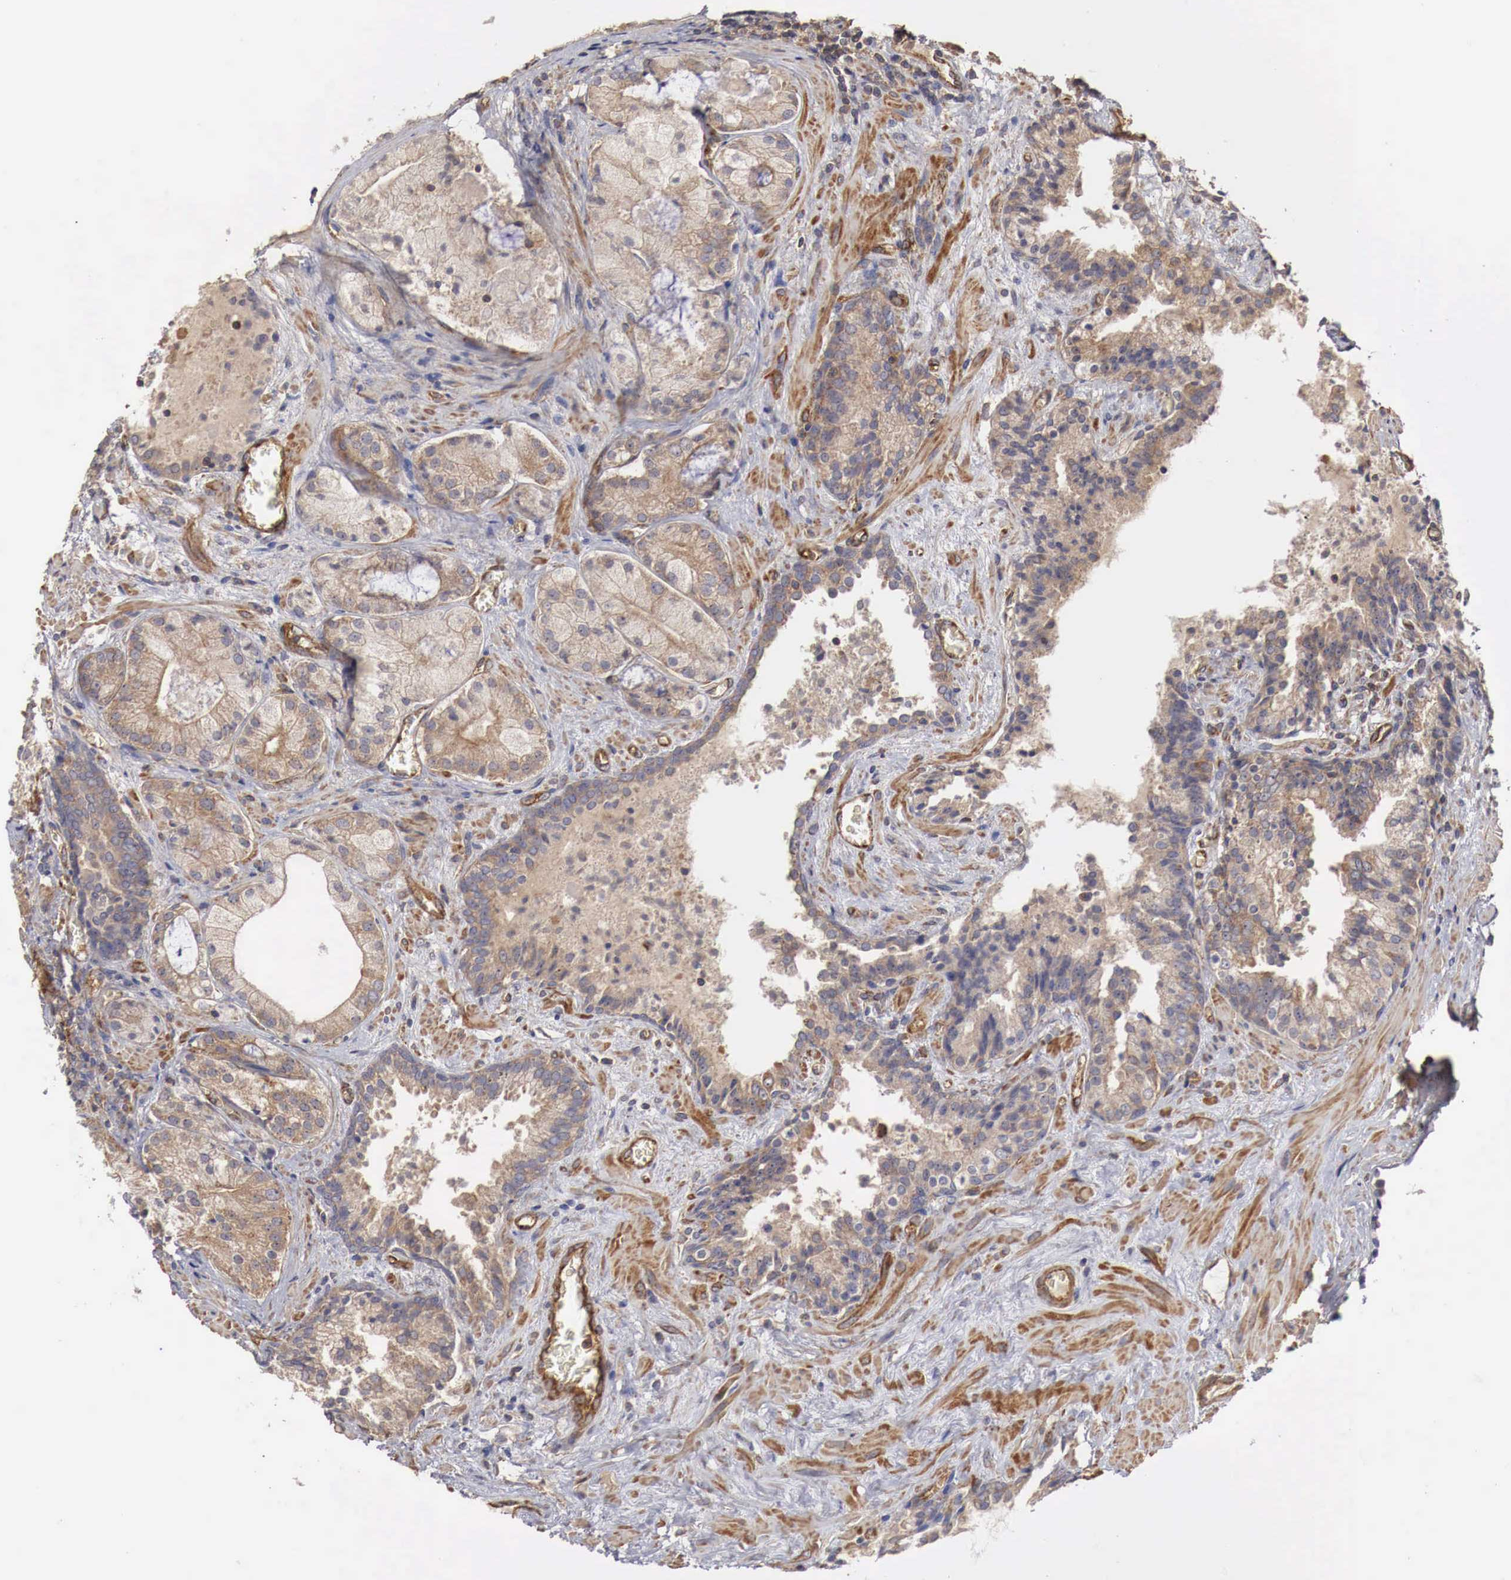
{"staining": {"intensity": "moderate", "quantity": ">75%", "location": "cytoplasmic/membranous"}, "tissue": "prostate cancer", "cell_type": "Tumor cells", "image_type": "cancer", "snomed": [{"axis": "morphology", "description": "Adenocarcinoma, Medium grade"}, {"axis": "topography", "description": "Prostate"}], "caption": "Moderate cytoplasmic/membranous protein expression is present in approximately >75% of tumor cells in prostate cancer (adenocarcinoma (medium-grade)).", "gene": "ARMCX4", "patient": {"sex": "male", "age": 70}}